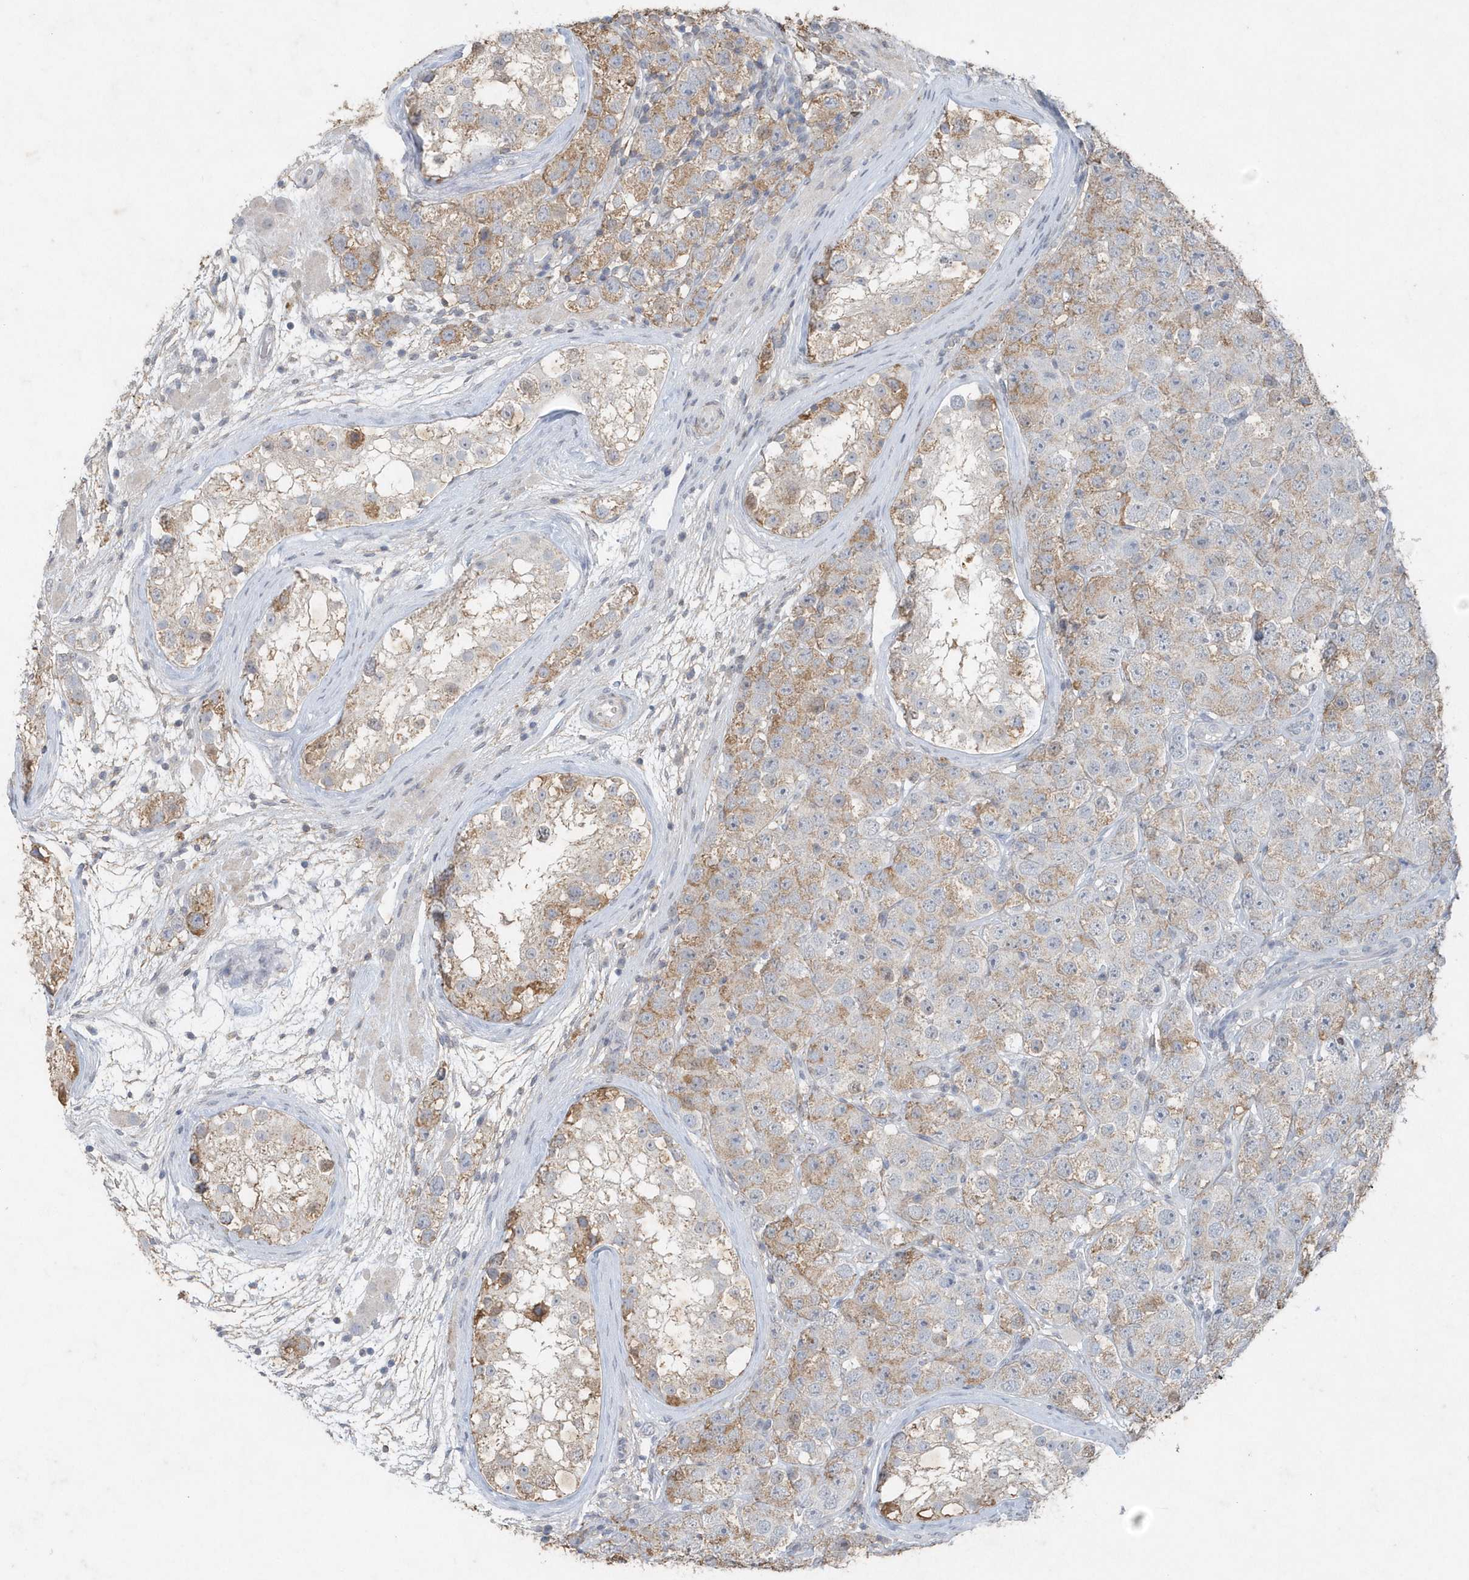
{"staining": {"intensity": "moderate", "quantity": "25%-75%", "location": "cytoplasmic/membranous"}, "tissue": "testis cancer", "cell_type": "Tumor cells", "image_type": "cancer", "snomed": [{"axis": "morphology", "description": "Seminoma, NOS"}, {"axis": "topography", "description": "Testis"}], "caption": "Immunohistochemistry (IHC) of human testis cancer (seminoma) shows medium levels of moderate cytoplasmic/membranous staining in approximately 25%-75% of tumor cells. Nuclei are stained in blue.", "gene": "PDCD1", "patient": {"sex": "male", "age": 28}}